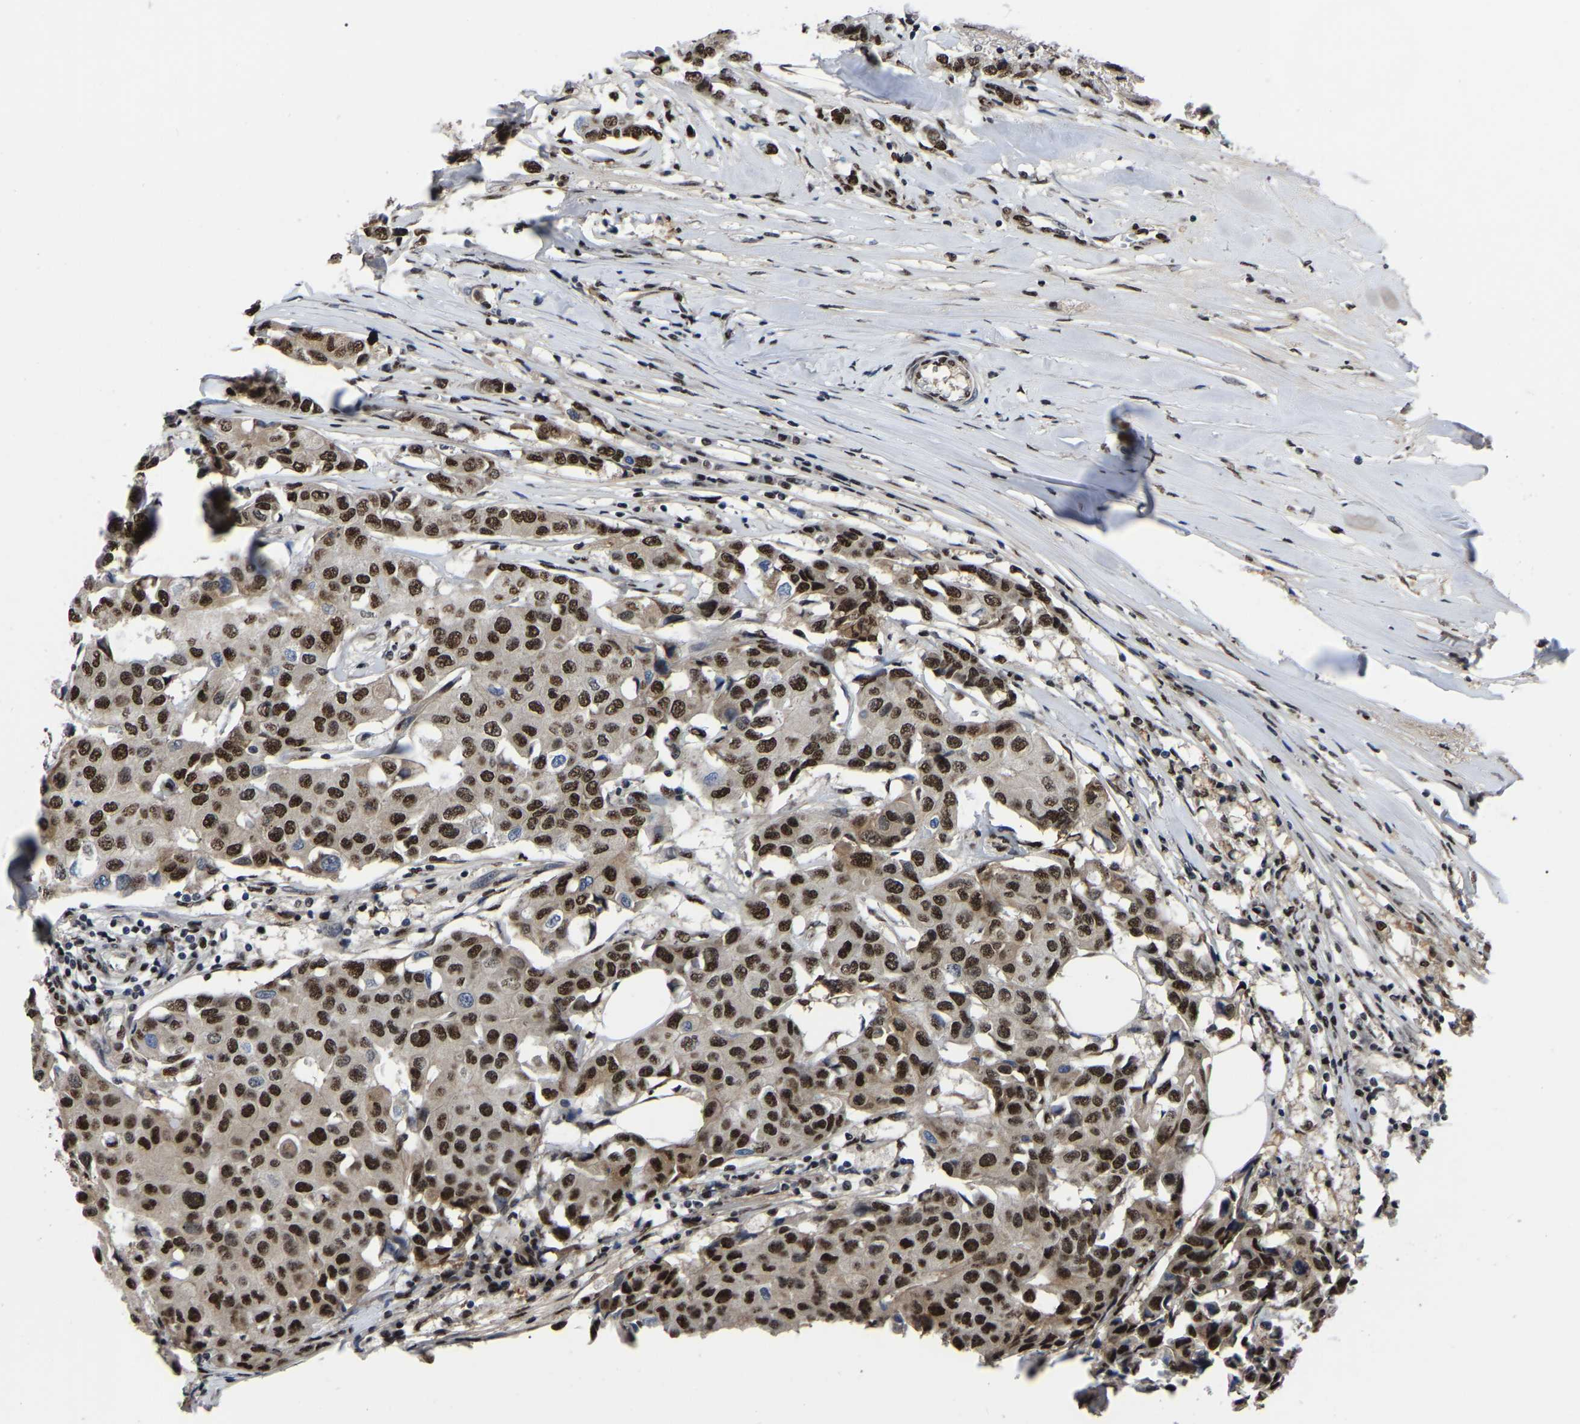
{"staining": {"intensity": "strong", "quantity": ">75%", "location": "nuclear"}, "tissue": "breast cancer", "cell_type": "Tumor cells", "image_type": "cancer", "snomed": [{"axis": "morphology", "description": "Duct carcinoma"}, {"axis": "topography", "description": "Breast"}], "caption": "This micrograph demonstrates IHC staining of infiltrating ductal carcinoma (breast), with high strong nuclear staining in about >75% of tumor cells.", "gene": "TRIM35", "patient": {"sex": "female", "age": 80}}